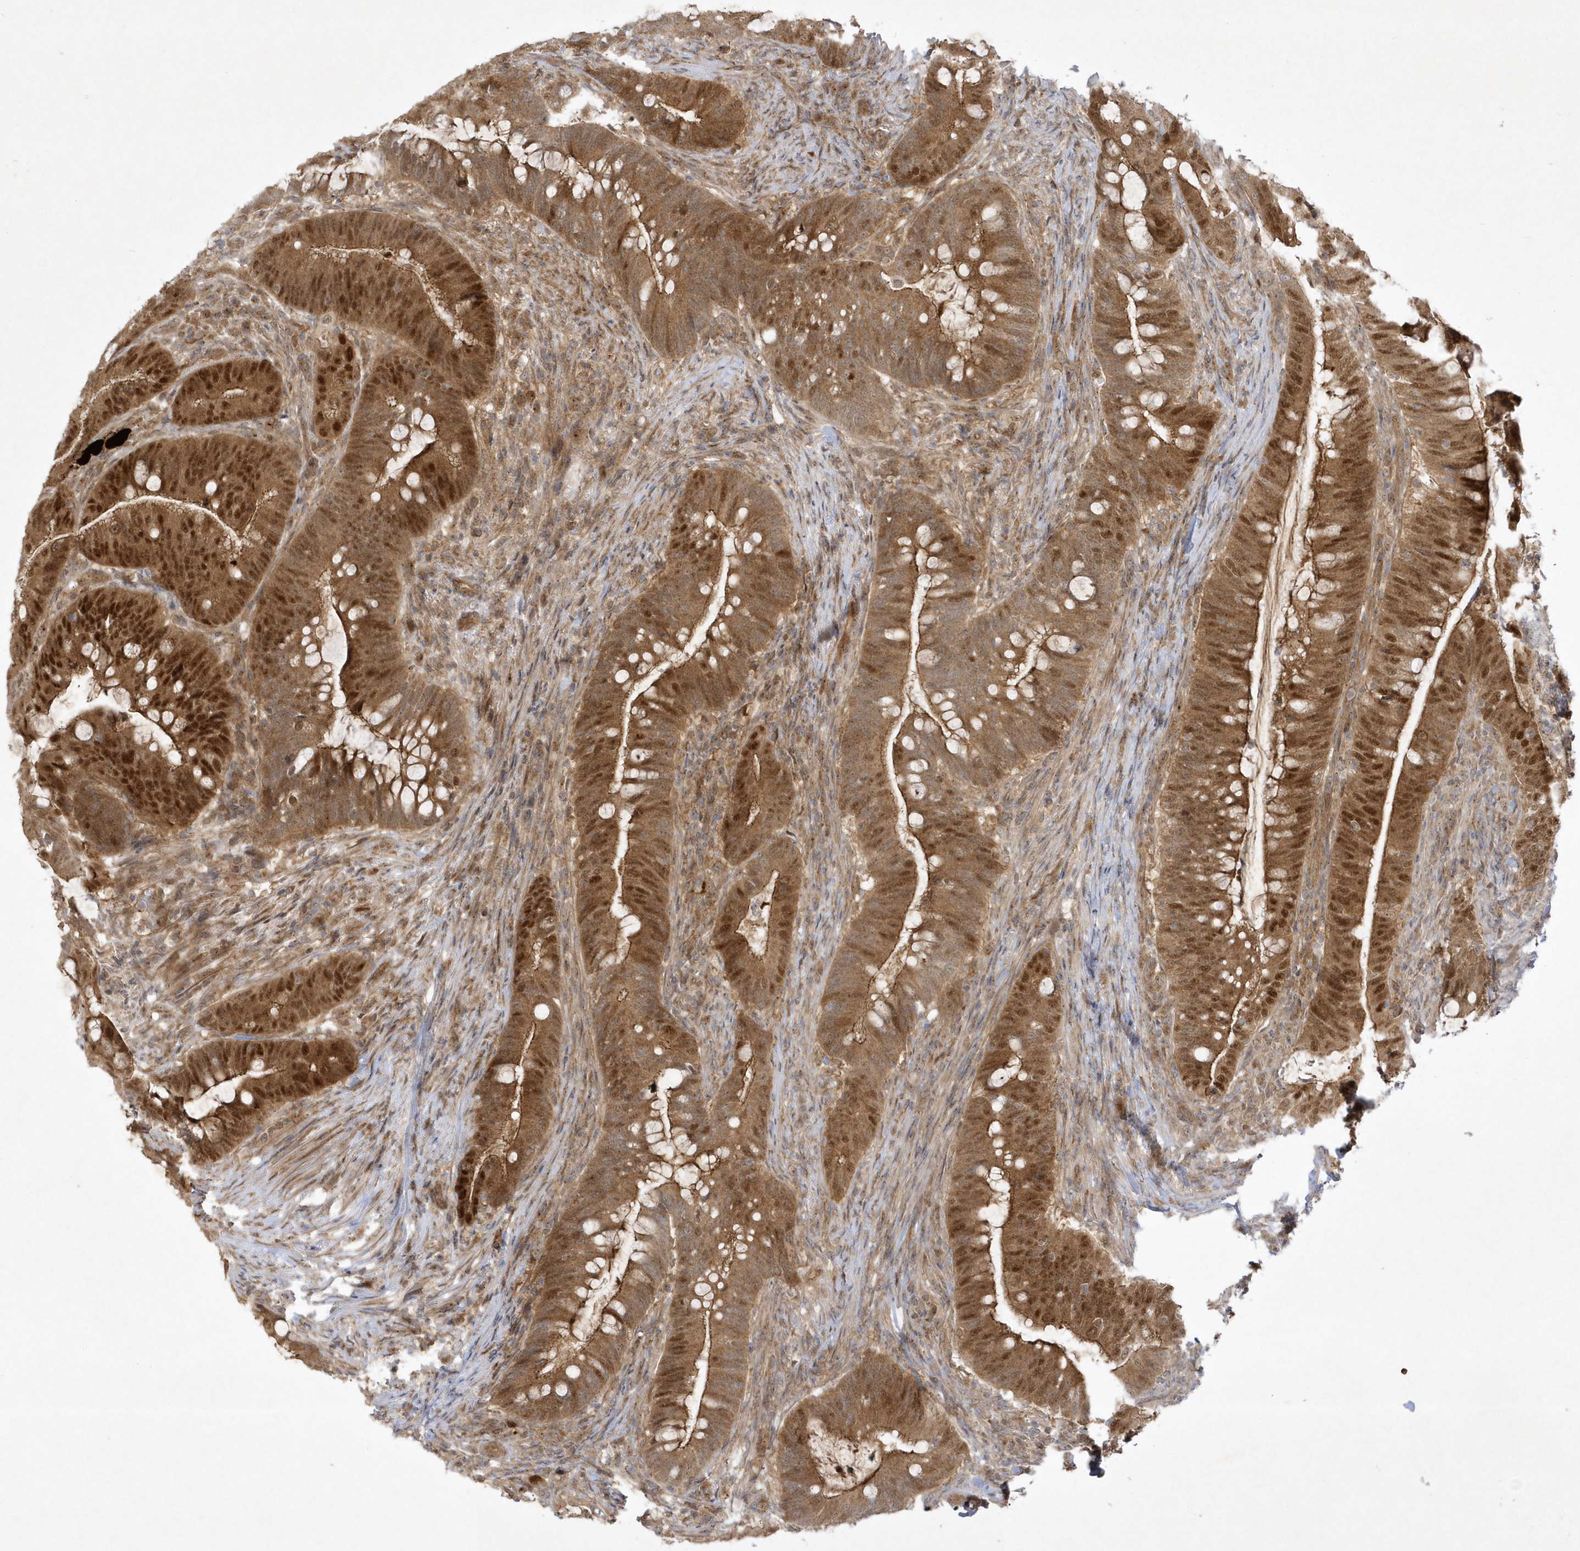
{"staining": {"intensity": "strong", "quantity": ">75%", "location": "cytoplasmic/membranous,nuclear"}, "tissue": "colorectal cancer", "cell_type": "Tumor cells", "image_type": "cancer", "snomed": [{"axis": "morphology", "description": "Adenocarcinoma, NOS"}, {"axis": "topography", "description": "Colon"}], "caption": "High-power microscopy captured an immunohistochemistry (IHC) photomicrograph of adenocarcinoma (colorectal), revealing strong cytoplasmic/membranous and nuclear expression in approximately >75% of tumor cells.", "gene": "NAF1", "patient": {"sex": "female", "age": 66}}